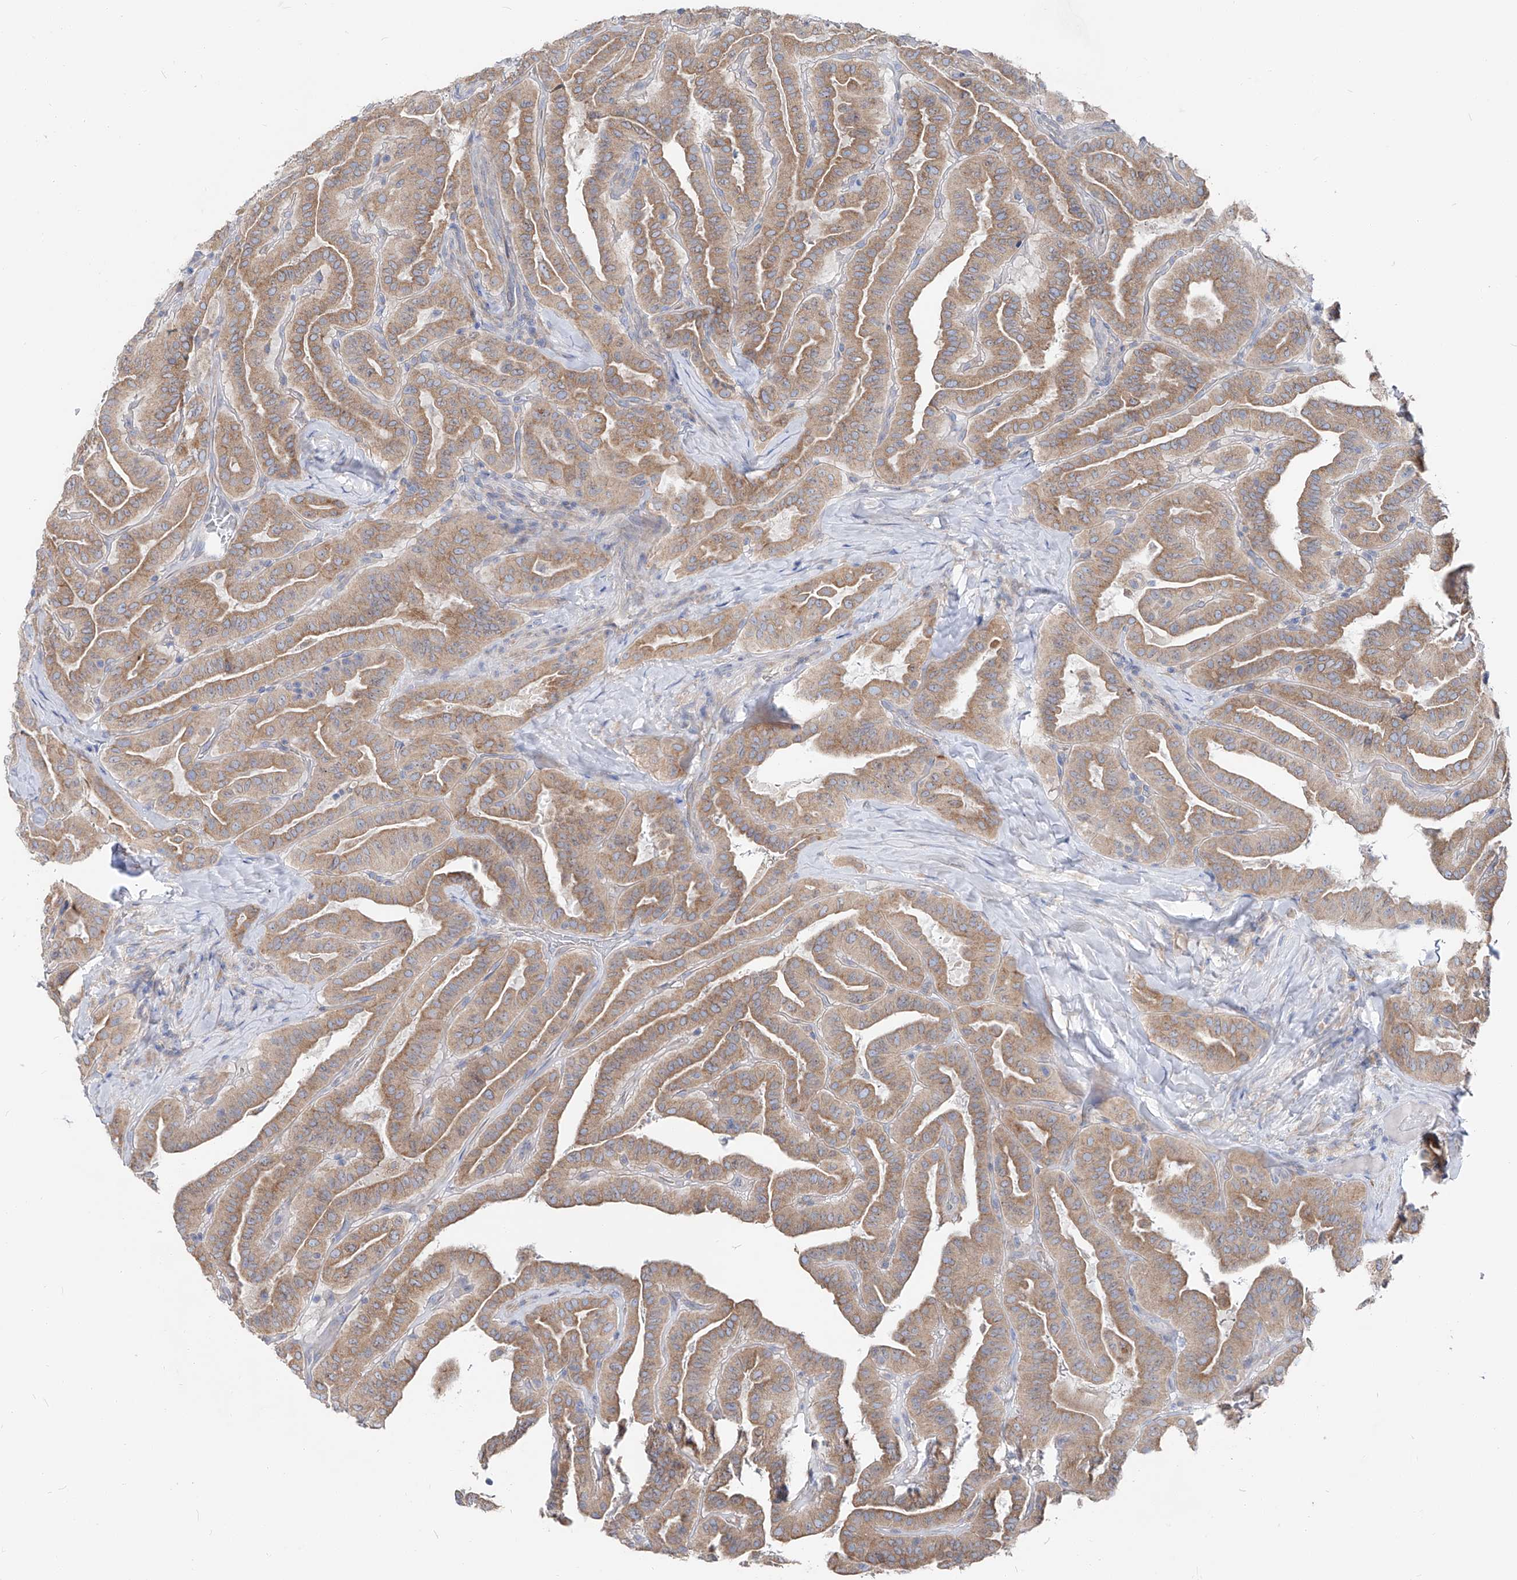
{"staining": {"intensity": "moderate", "quantity": ">75%", "location": "cytoplasmic/membranous"}, "tissue": "thyroid cancer", "cell_type": "Tumor cells", "image_type": "cancer", "snomed": [{"axis": "morphology", "description": "Papillary adenocarcinoma, NOS"}, {"axis": "topography", "description": "Thyroid gland"}], "caption": "Brown immunohistochemical staining in thyroid cancer (papillary adenocarcinoma) exhibits moderate cytoplasmic/membranous staining in approximately >75% of tumor cells.", "gene": "UFL1", "patient": {"sex": "male", "age": 77}}